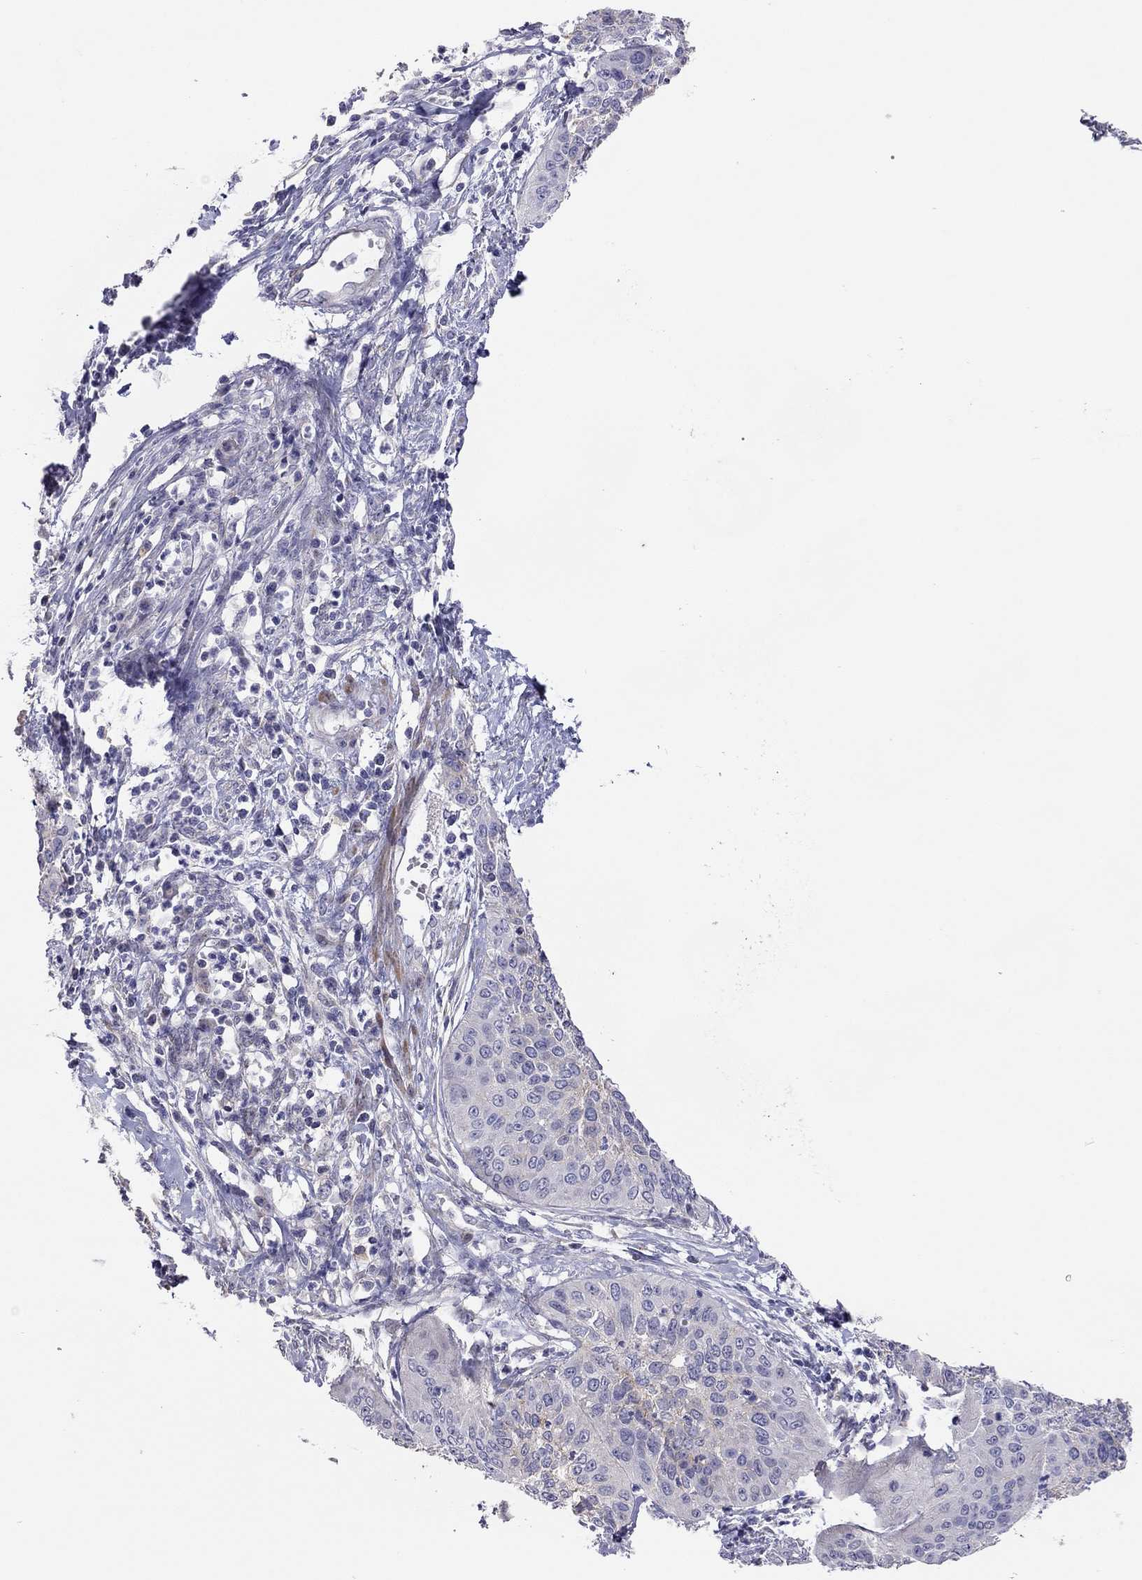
{"staining": {"intensity": "negative", "quantity": "none", "location": "none"}, "tissue": "cervical cancer", "cell_type": "Tumor cells", "image_type": "cancer", "snomed": [{"axis": "morphology", "description": "Normal tissue, NOS"}, {"axis": "morphology", "description": "Squamous cell carcinoma, NOS"}, {"axis": "topography", "description": "Cervix"}], "caption": "Cervical cancer stained for a protein using immunohistochemistry displays no staining tumor cells.", "gene": "SYTL2", "patient": {"sex": "female", "age": 39}}